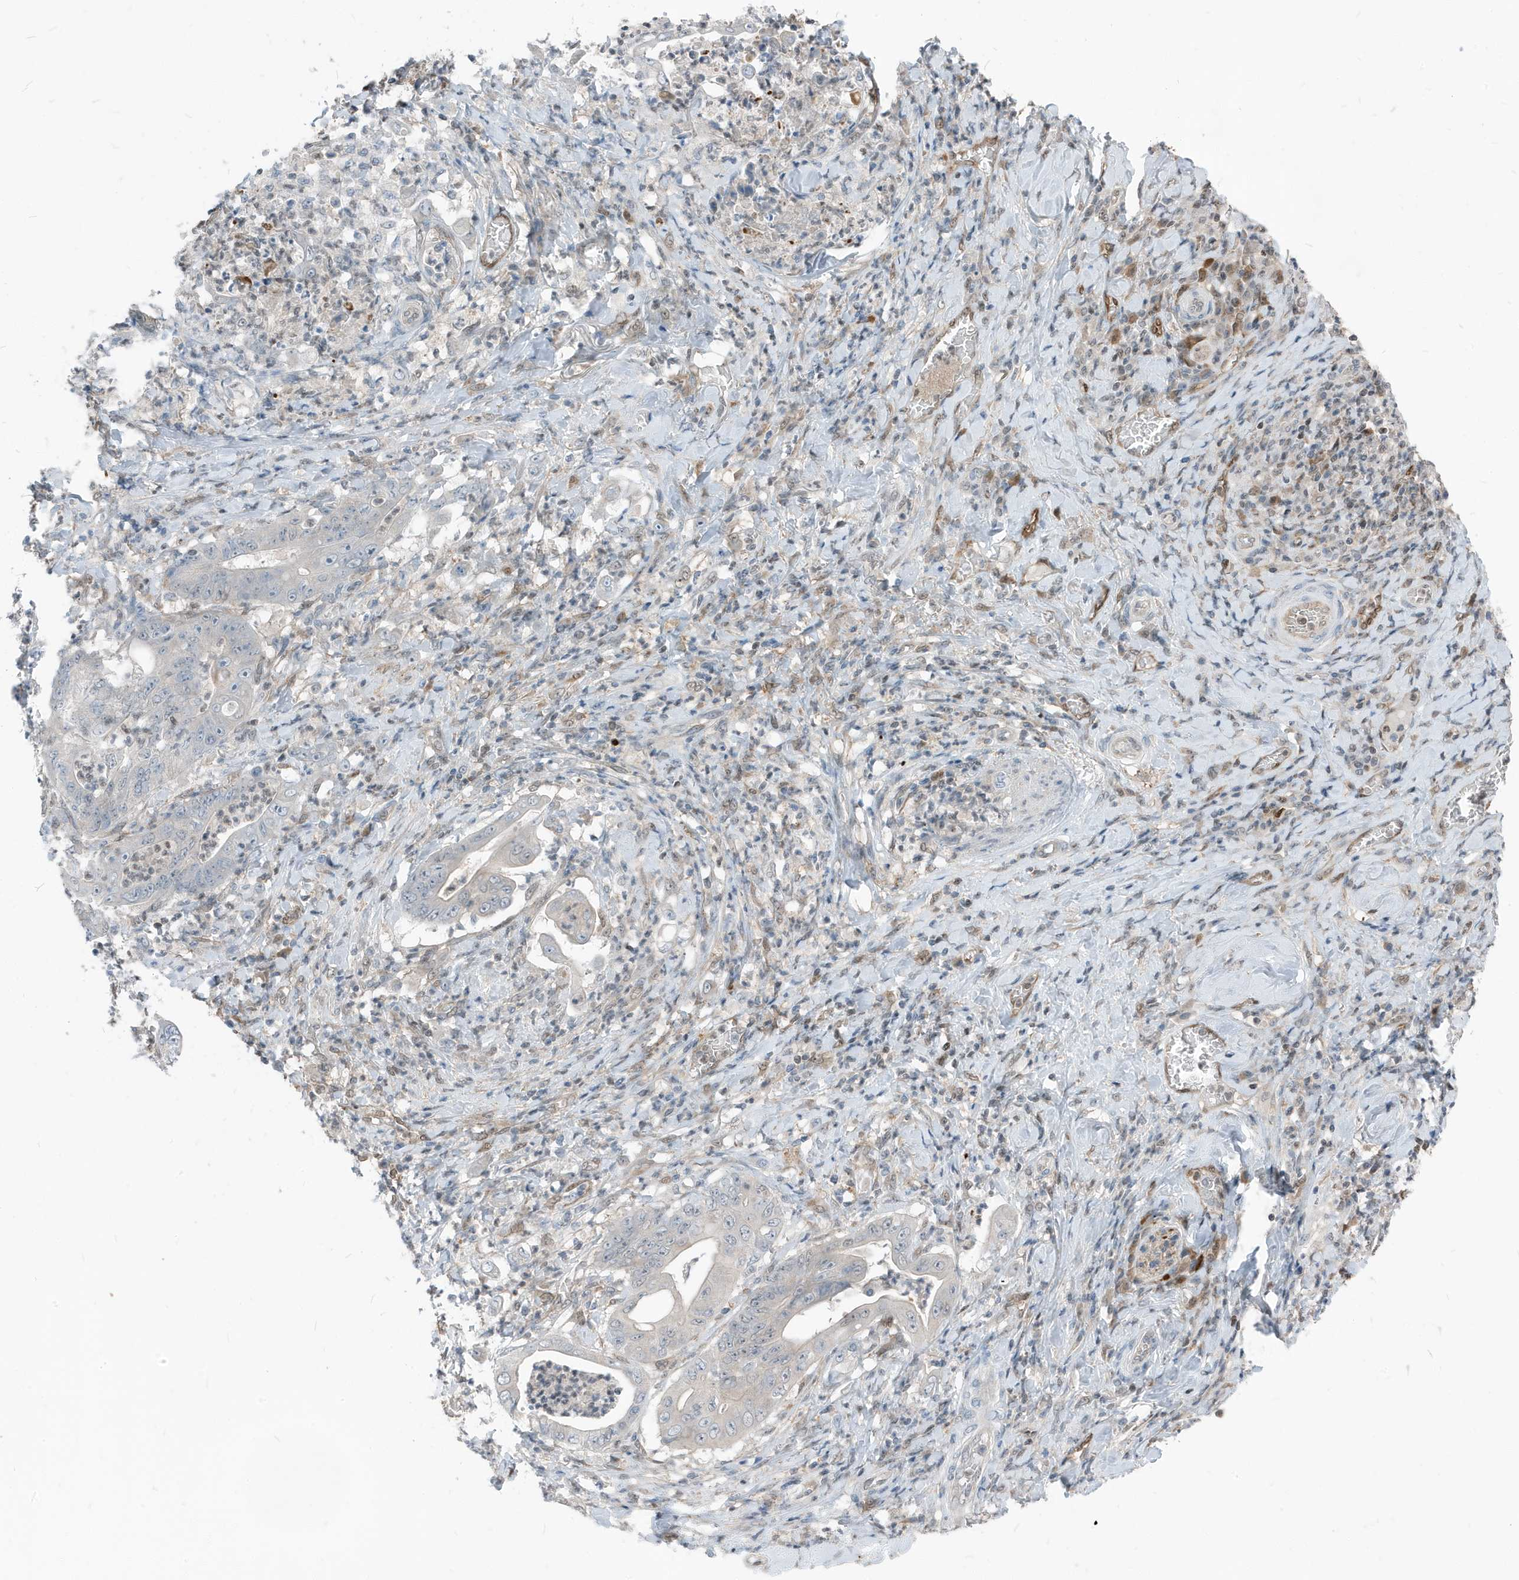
{"staining": {"intensity": "negative", "quantity": "none", "location": "none"}, "tissue": "stomach cancer", "cell_type": "Tumor cells", "image_type": "cancer", "snomed": [{"axis": "morphology", "description": "Adenocarcinoma, NOS"}, {"axis": "topography", "description": "Stomach"}], "caption": "The IHC histopathology image has no significant positivity in tumor cells of stomach cancer (adenocarcinoma) tissue.", "gene": "NCOA7", "patient": {"sex": "female", "age": 73}}